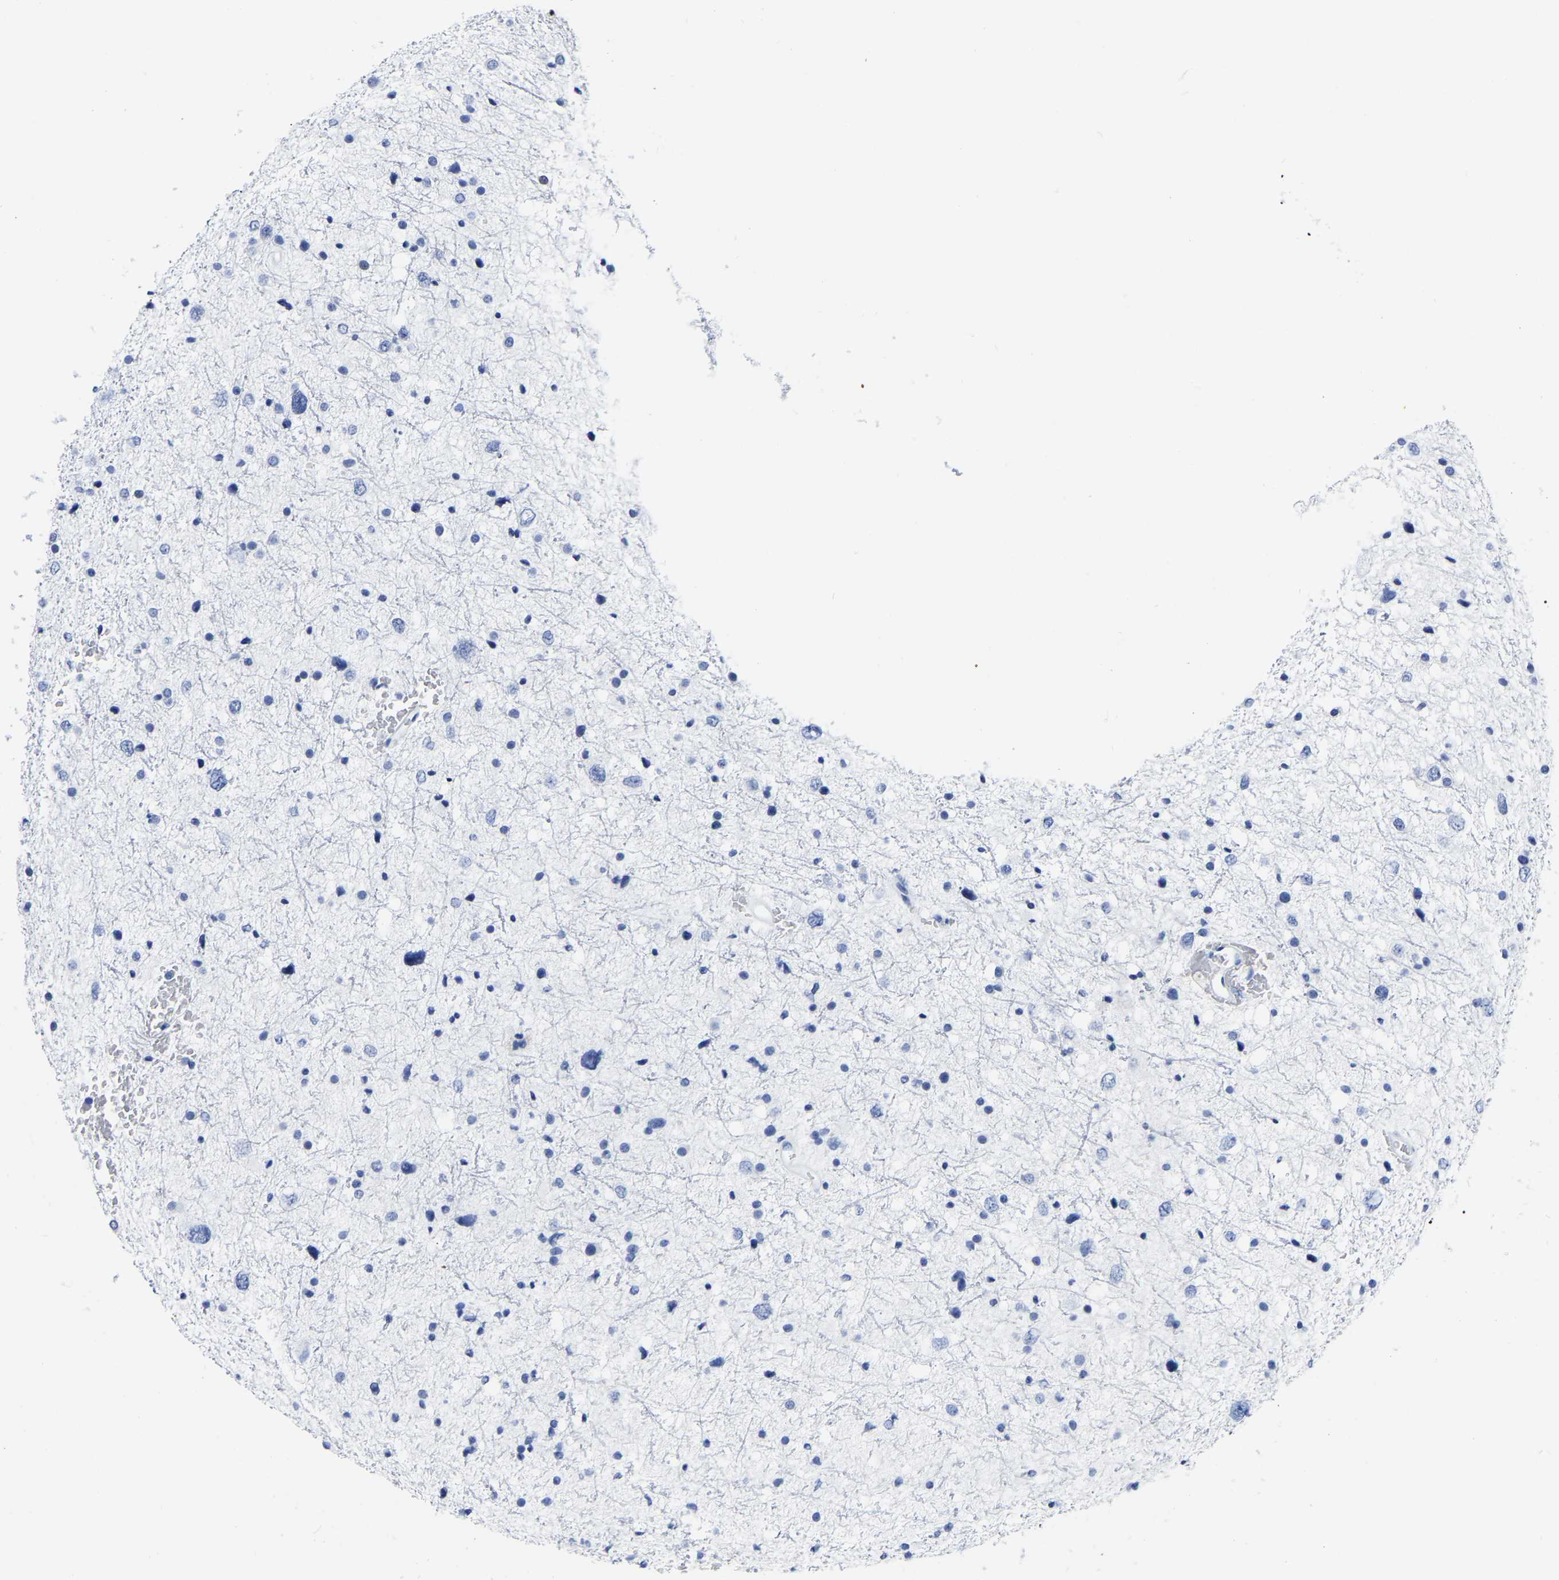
{"staining": {"intensity": "negative", "quantity": "none", "location": "none"}, "tissue": "glioma", "cell_type": "Tumor cells", "image_type": "cancer", "snomed": [{"axis": "morphology", "description": "Glioma, malignant, Low grade"}, {"axis": "topography", "description": "Brain"}], "caption": "DAB (3,3'-diaminobenzidine) immunohistochemical staining of human malignant glioma (low-grade) exhibits no significant staining in tumor cells.", "gene": "IMPG2", "patient": {"sex": "female", "age": 37}}